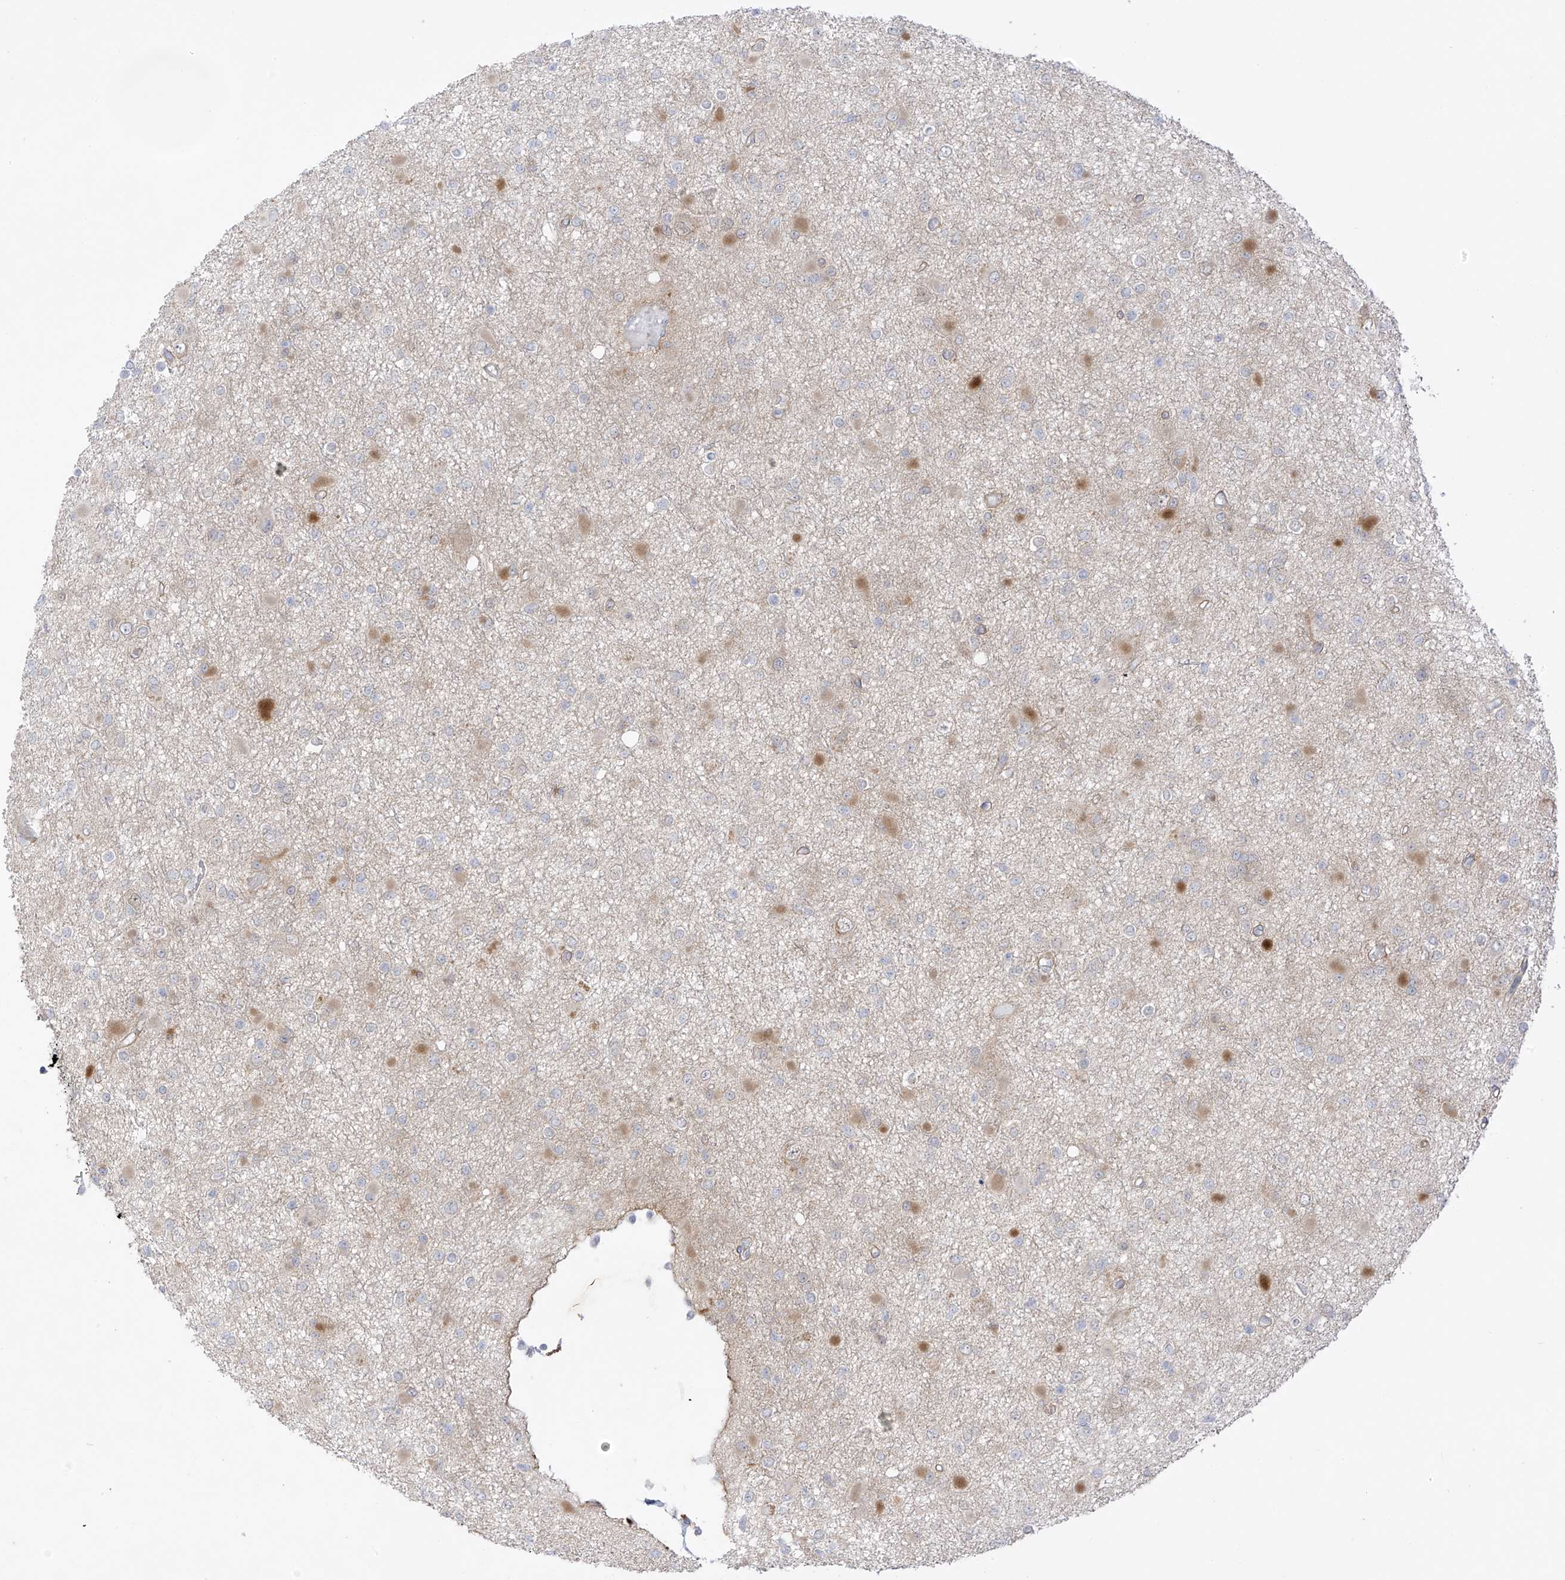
{"staining": {"intensity": "negative", "quantity": "none", "location": "none"}, "tissue": "glioma", "cell_type": "Tumor cells", "image_type": "cancer", "snomed": [{"axis": "morphology", "description": "Glioma, malignant, Low grade"}, {"axis": "topography", "description": "Brain"}], "caption": "DAB immunohistochemical staining of glioma displays no significant positivity in tumor cells. (DAB IHC, high magnification).", "gene": "EIPR1", "patient": {"sex": "female", "age": 22}}